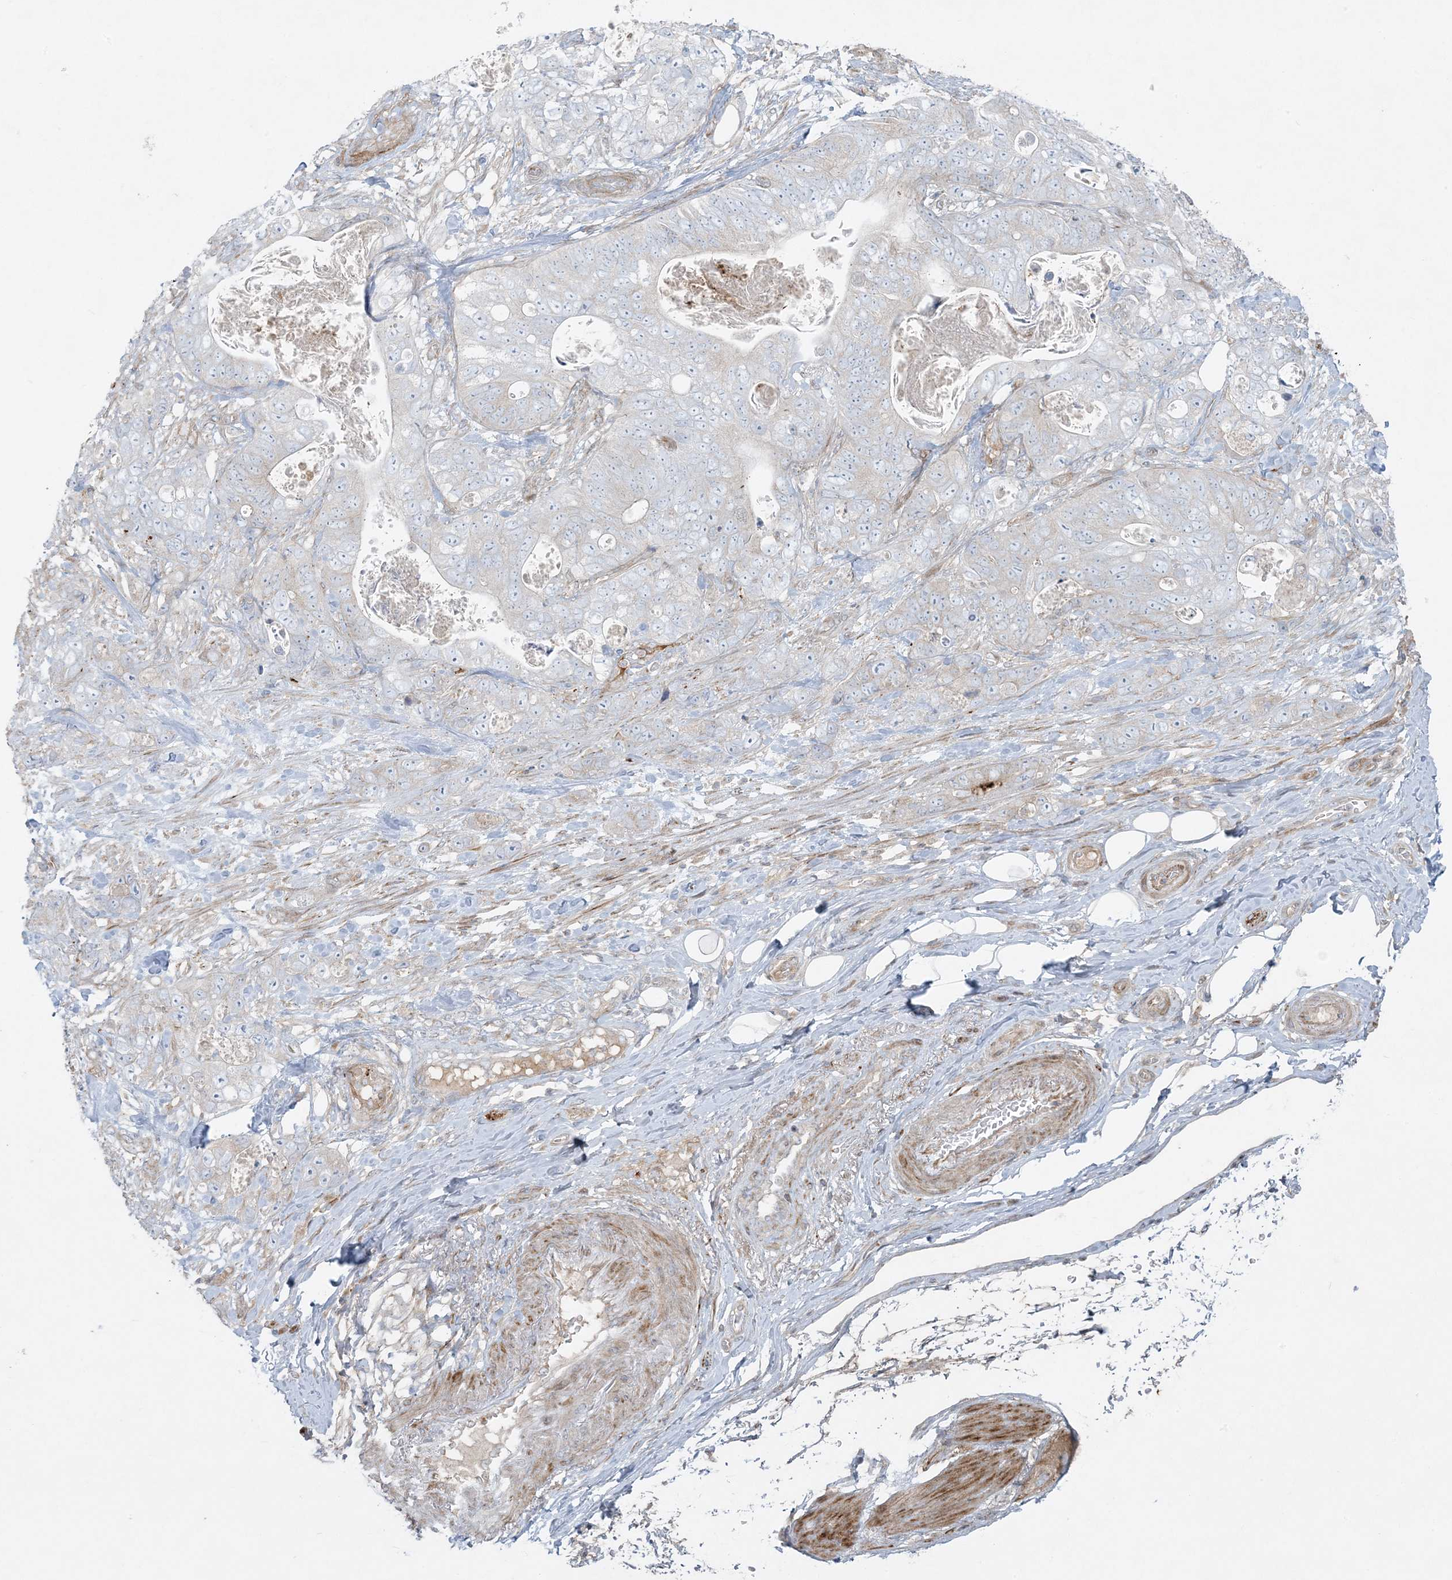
{"staining": {"intensity": "negative", "quantity": "none", "location": "none"}, "tissue": "stomach cancer", "cell_type": "Tumor cells", "image_type": "cancer", "snomed": [{"axis": "morphology", "description": "Normal tissue, NOS"}, {"axis": "morphology", "description": "Adenocarcinoma, NOS"}, {"axis": "topography", "description": "Stomach"}], "caption": "IHC photomicrograph of human stomach adenocarcinoma stained for a protein (brown), which exhibits no positivity in tumor cells.", "gene": "PIK3R4", "patient": {"sex": "female", "age": 89}}